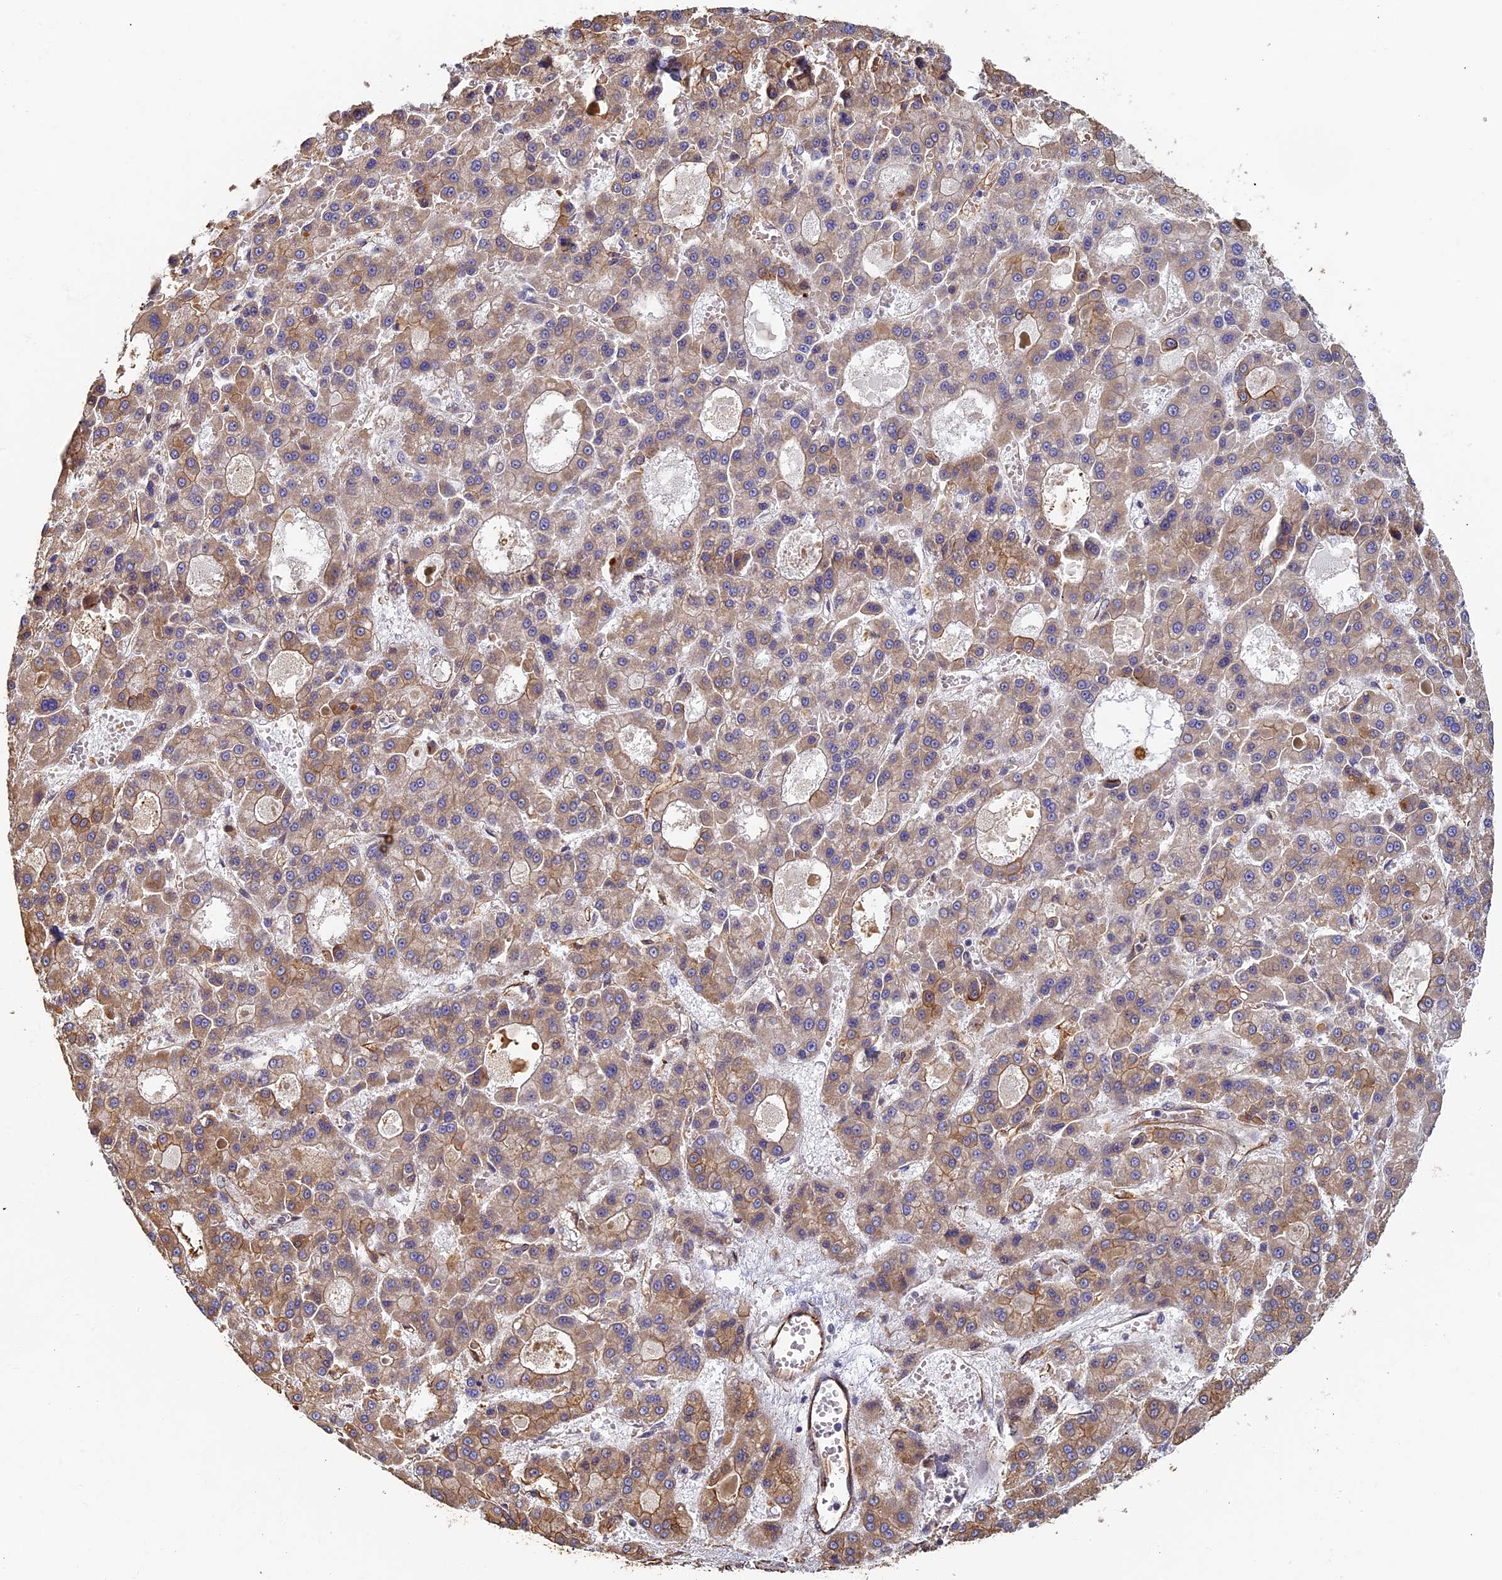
{"staining": {"intensity": "weak", "quantity": ">75%", "location": "cytoplasmic/membranous"}, "tissue": "liver cancer", "cell_type": "Tumor cells", "image_type": "cancer", "snomed": [{"axis": "morphology", "description": "Carcinoma, Hepatocellular, NOS"}, {"axis": "topography", "description": "Liver"}], "caption": "Approximately >75% of tumor cells in human hepatocellular carcinoma (liver) exhibit weak cytoplasmic/membranous protein staining as visualized by brown immunohistochemical staining.", "gene": "LRRC57", "patient": {"sex": "male", "age": 70}}